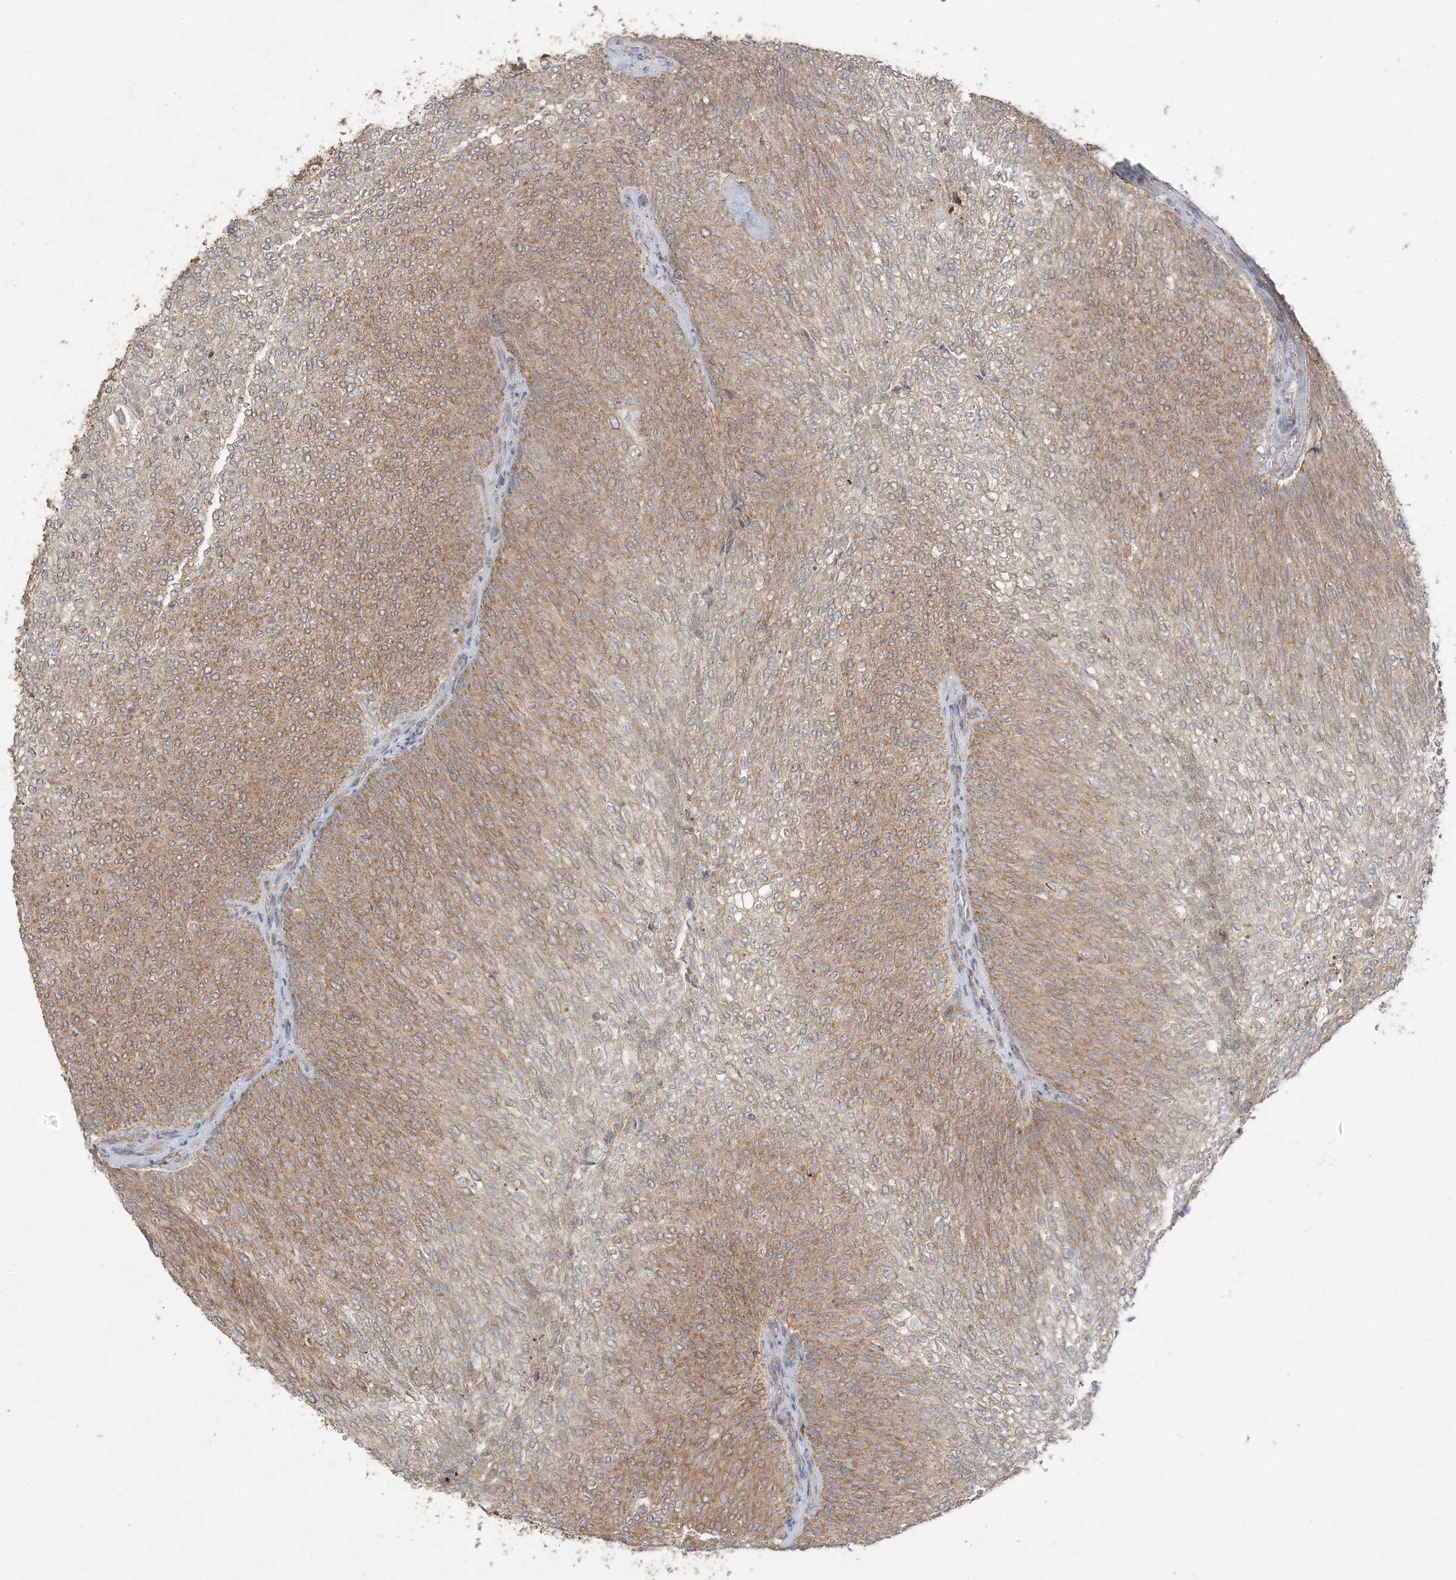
{"staining": {"intensity": "moderate", "quantity": ">75%", "location": "cytoplasmic/membranous"}, "tissue": "urothelial cancer", "cell_type": "Tumor cells", "image_type": "cancer", "snomed": [{"axis": "morphology", "description": "Urothelial carcinoma, Low grade"}, {"axis": "topography", "description": "Urinary bladder"}], "caption": "Brown immunohistochemical staining in low-grade urothelial carcinoma exhibits moderate cytoplasmic/membranous expression in about >75% of tumor cells.", "gene": "SIRT3", "patient": {"sex": "female", "age": 79}}